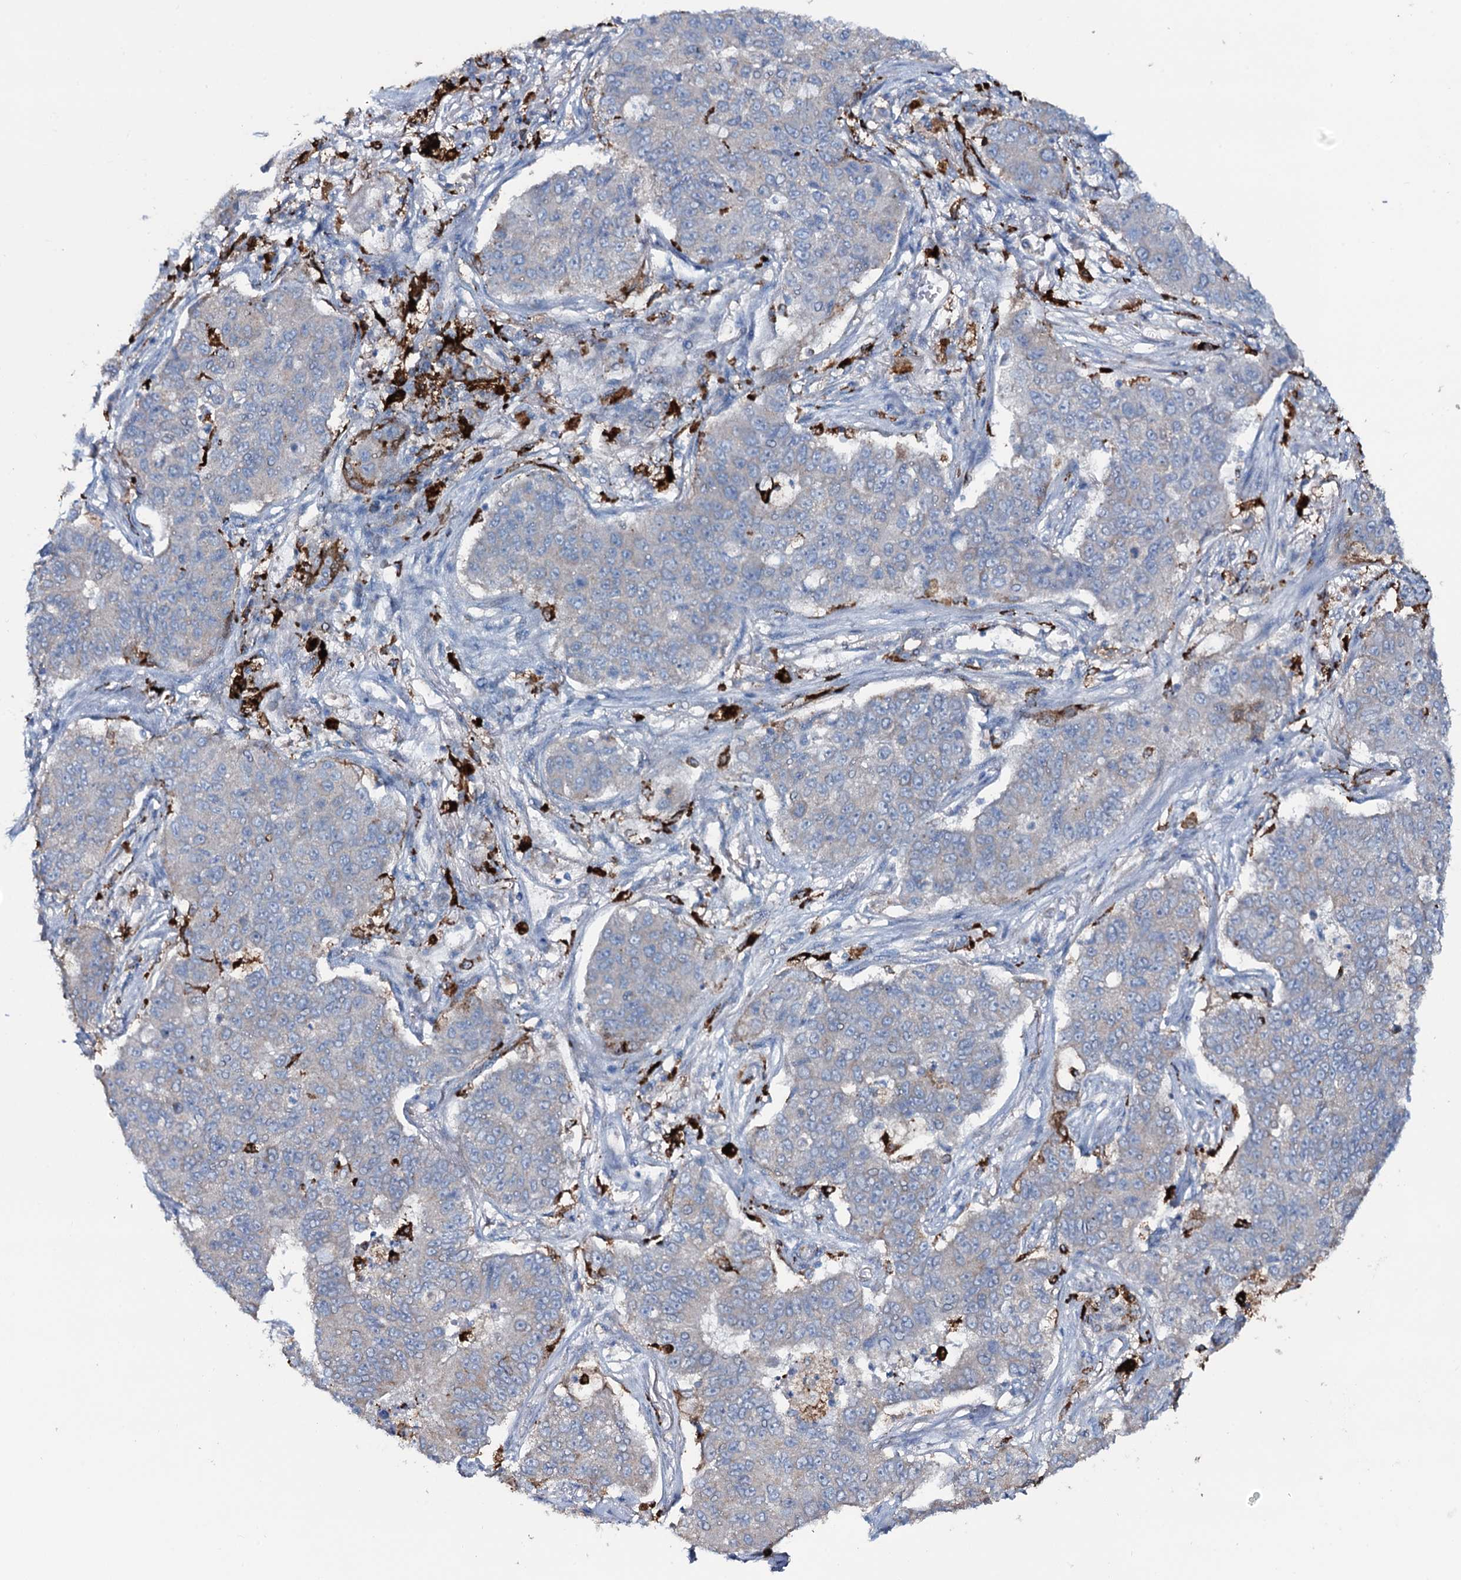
{"staining": {"intensity": "weak", "quantity": "<25%", "location": "cytoplasmic/membranous"}, "tissue": "lung cancer", "cell_type": "Tumor cells", "image_type": "cancer", "snomed": [{"axis": "morphology", "description": "Squamous cell carcinoma, NOS"}, {"axis": "topography", "description": "Lung"}], "caption": "Squamous cell carcinoma (lung) stained for a protein using immunohistochemistry (IHC) demonstrates no positivity tumor cells.", "gene": "OSBPL2", "patient": {"sex": "male", "age": 74}}